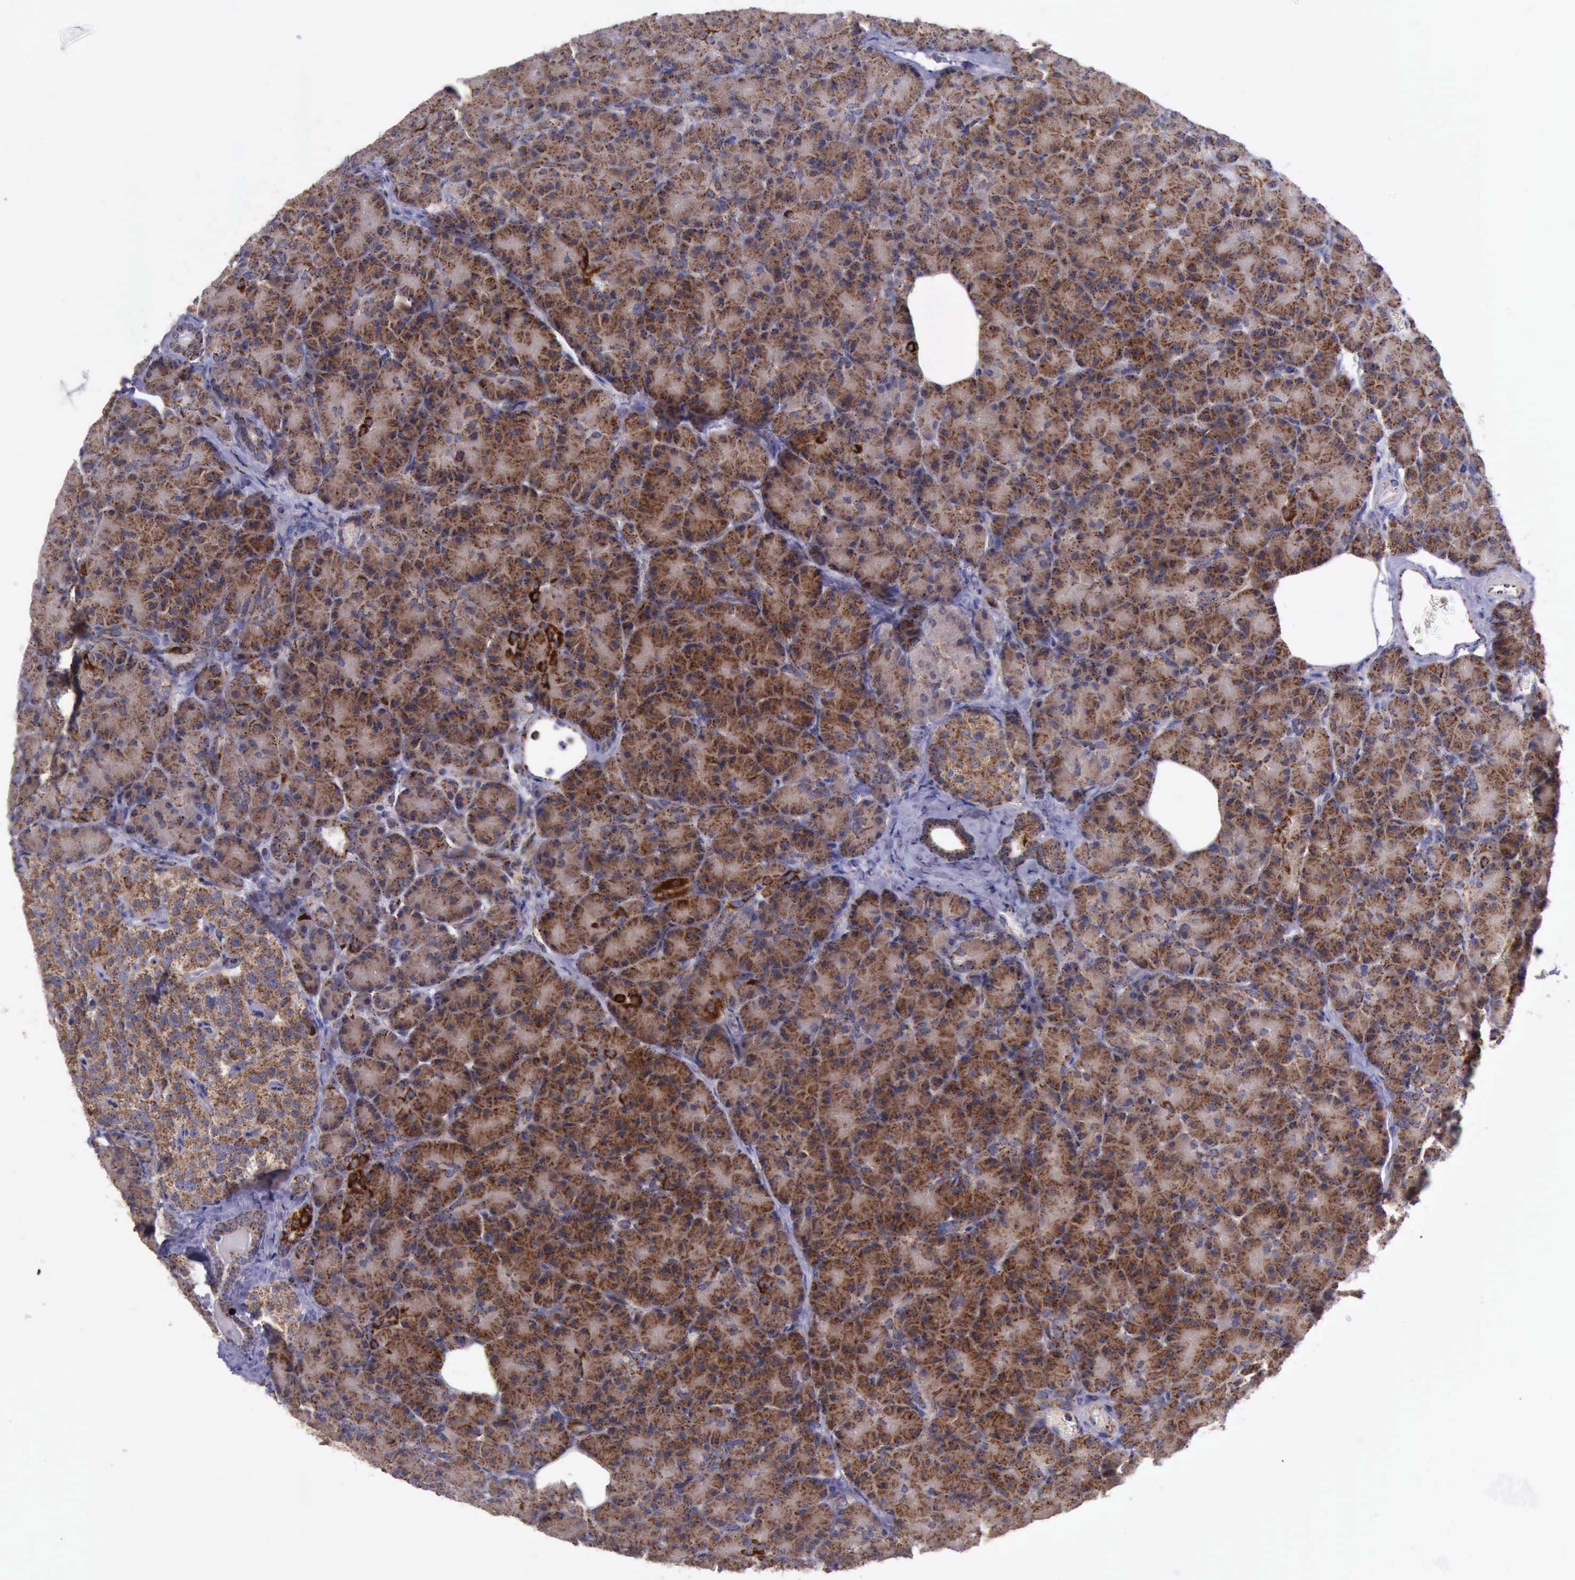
{"staining": {"intensity": "strong", "quantity": ">75%", "location": "cytoplasmic/membranous"}, "tissue": "pancreas", "cell_type": "Exocrine glandular cells", "image_type": "normal", "snomed": [{"axis": "morphology", "description": "Normal tissue, NOS"}, {"axis": "topography", "description": "Pancreas"}], "caption": "This micrograph shows normal pancreas stained with immunohistochemistry (IHC) to label a protein in brown. The cytoplasmic/membranous of exocrine glandular cells show strong positivity for the protein. Nuclei are counter-stained blue.", "gene": "TXN2", "patient": {"sex": "female", "age": 43}}